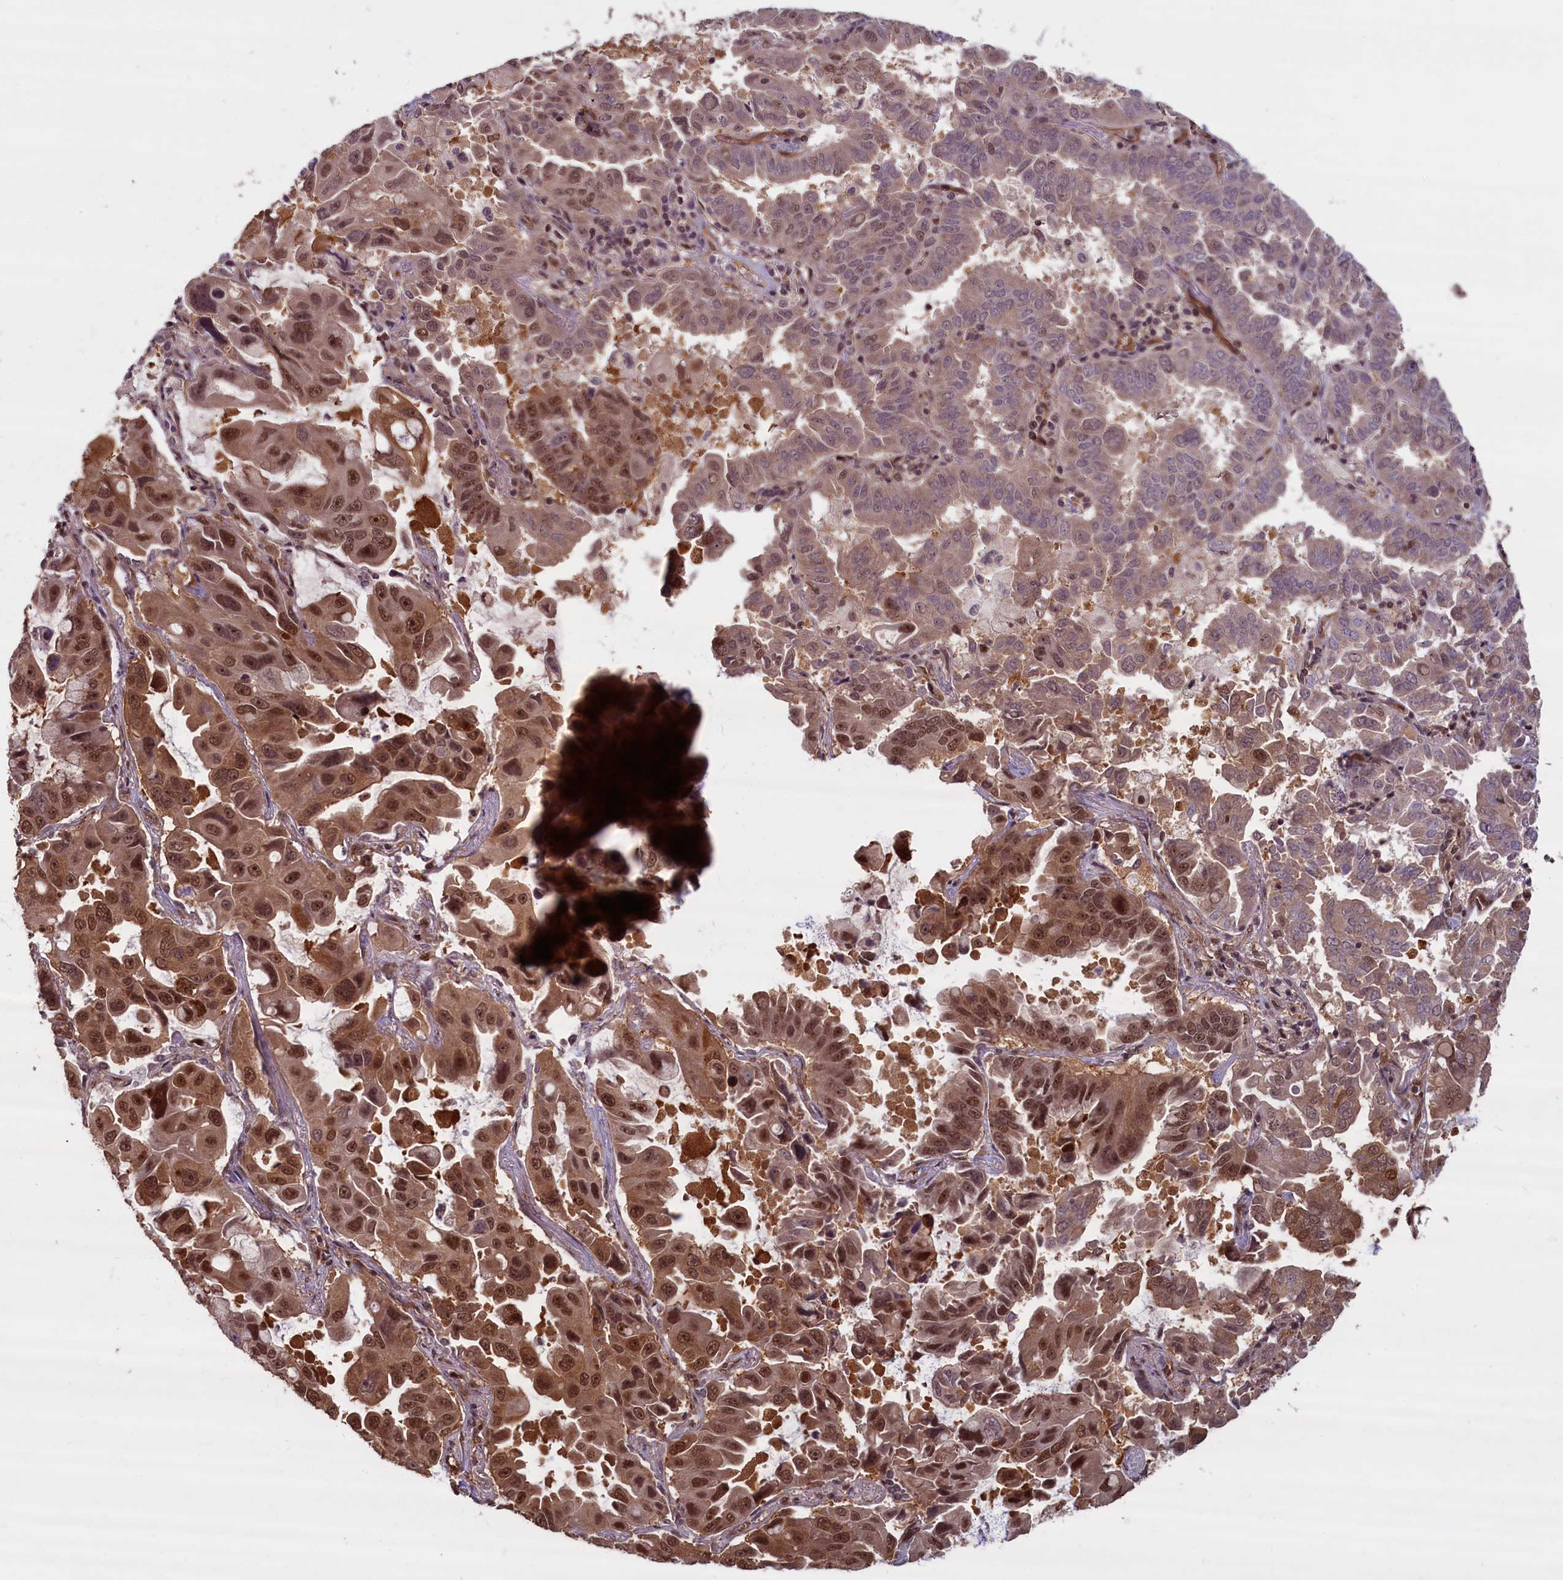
{"staining": {"intensity": "moderate", "quantity": ">75%", "location": "cytoplasmic/membranous,nuclear"}, "tissue": "lung cancer", "cell_type": "Tumor cells", "image_type": "cancer", "snomed": [{"axis": "morphology", "description": "Adenocarcinoma, NOS"}, {"axis": "topography", "description": "Lung"}], "caption": "The histopathology image exhibits staining of adenocarcinoma (lung), revealing moderate cytoplasmic/membranous and nuclear protein positivity (brown color) within tumor cells.", "gene": "HIF3A", "patient": {"sex": "male", "age": 64}}